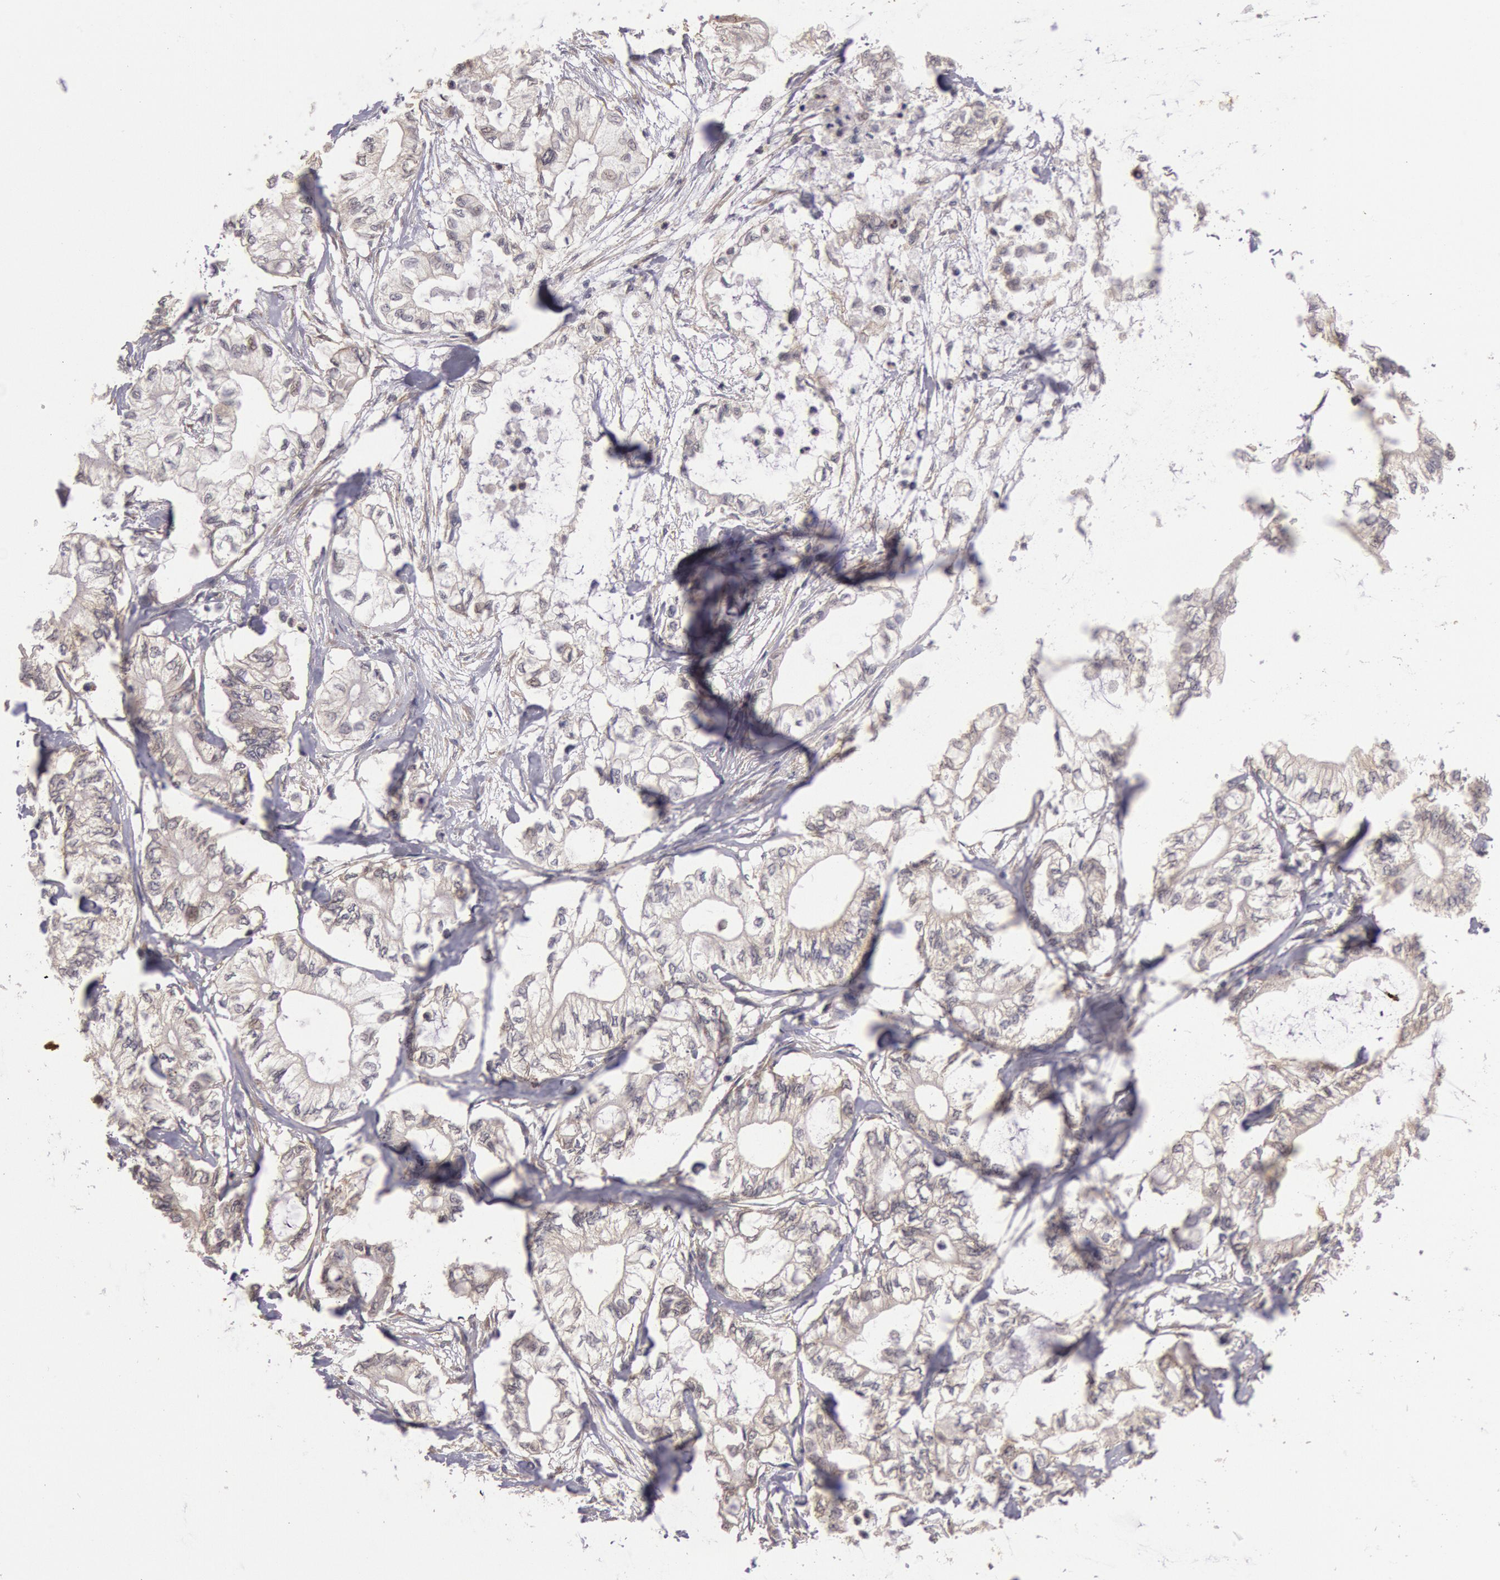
{"staining": {"intensity": "weak", "quantity": "25%-75%", "location": "cytoplasmic/membranous"}, "tissue": "pancreatic cancer", "cell_type": "Tumor cells", "image_type": "cancer", "snomed": [{"axis": "morphology", "description": "Adenocarcinoma, NOS"}, {"axis": "topography", "description": "Pancreas"}], "caption": "Adenocarcinoma (pancreatic) stained with a protein marker displays weak staining in tumor cells.", "gene": "NMT2", "patient": {"sex": "male", "age": 79}}